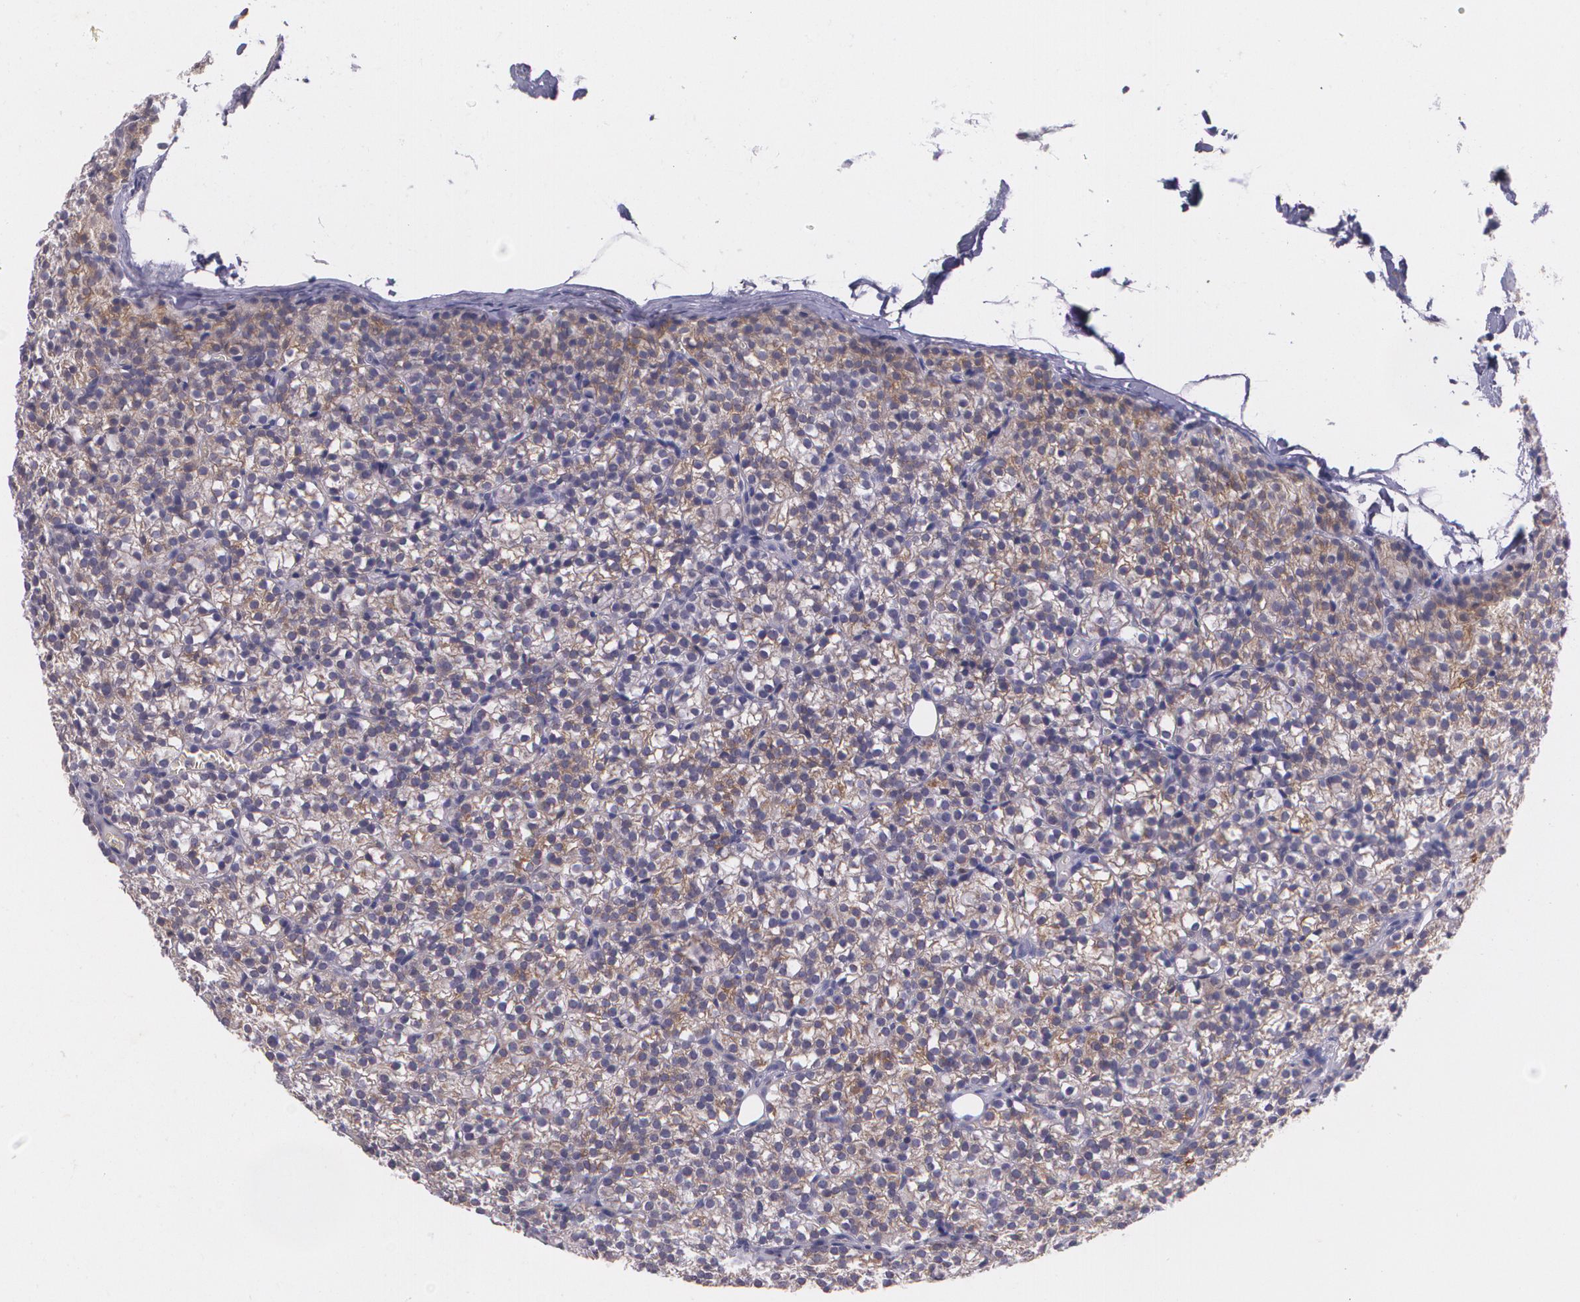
{"staining": {"intensity": "weak", "quantity": ">75%", "location": "cytoplasmic/membranous"}, "tissue": "parathyroid gland", "cell_type": "Glandular cells", "image_type": "normal", "snomed": [{"axis": "morphology", "description": "Normal tissue, NOS"}, {"axis": "topography", "description": "Parathyroid gland"}], "caption": "Parathyroid gland stained for a protein (brown) demonstrates weak cytoplasmic/membranous positive expression in about >75% of glandular cells.", "gene": "RTN1", "patient": {"sex": "female", "age": 17}}